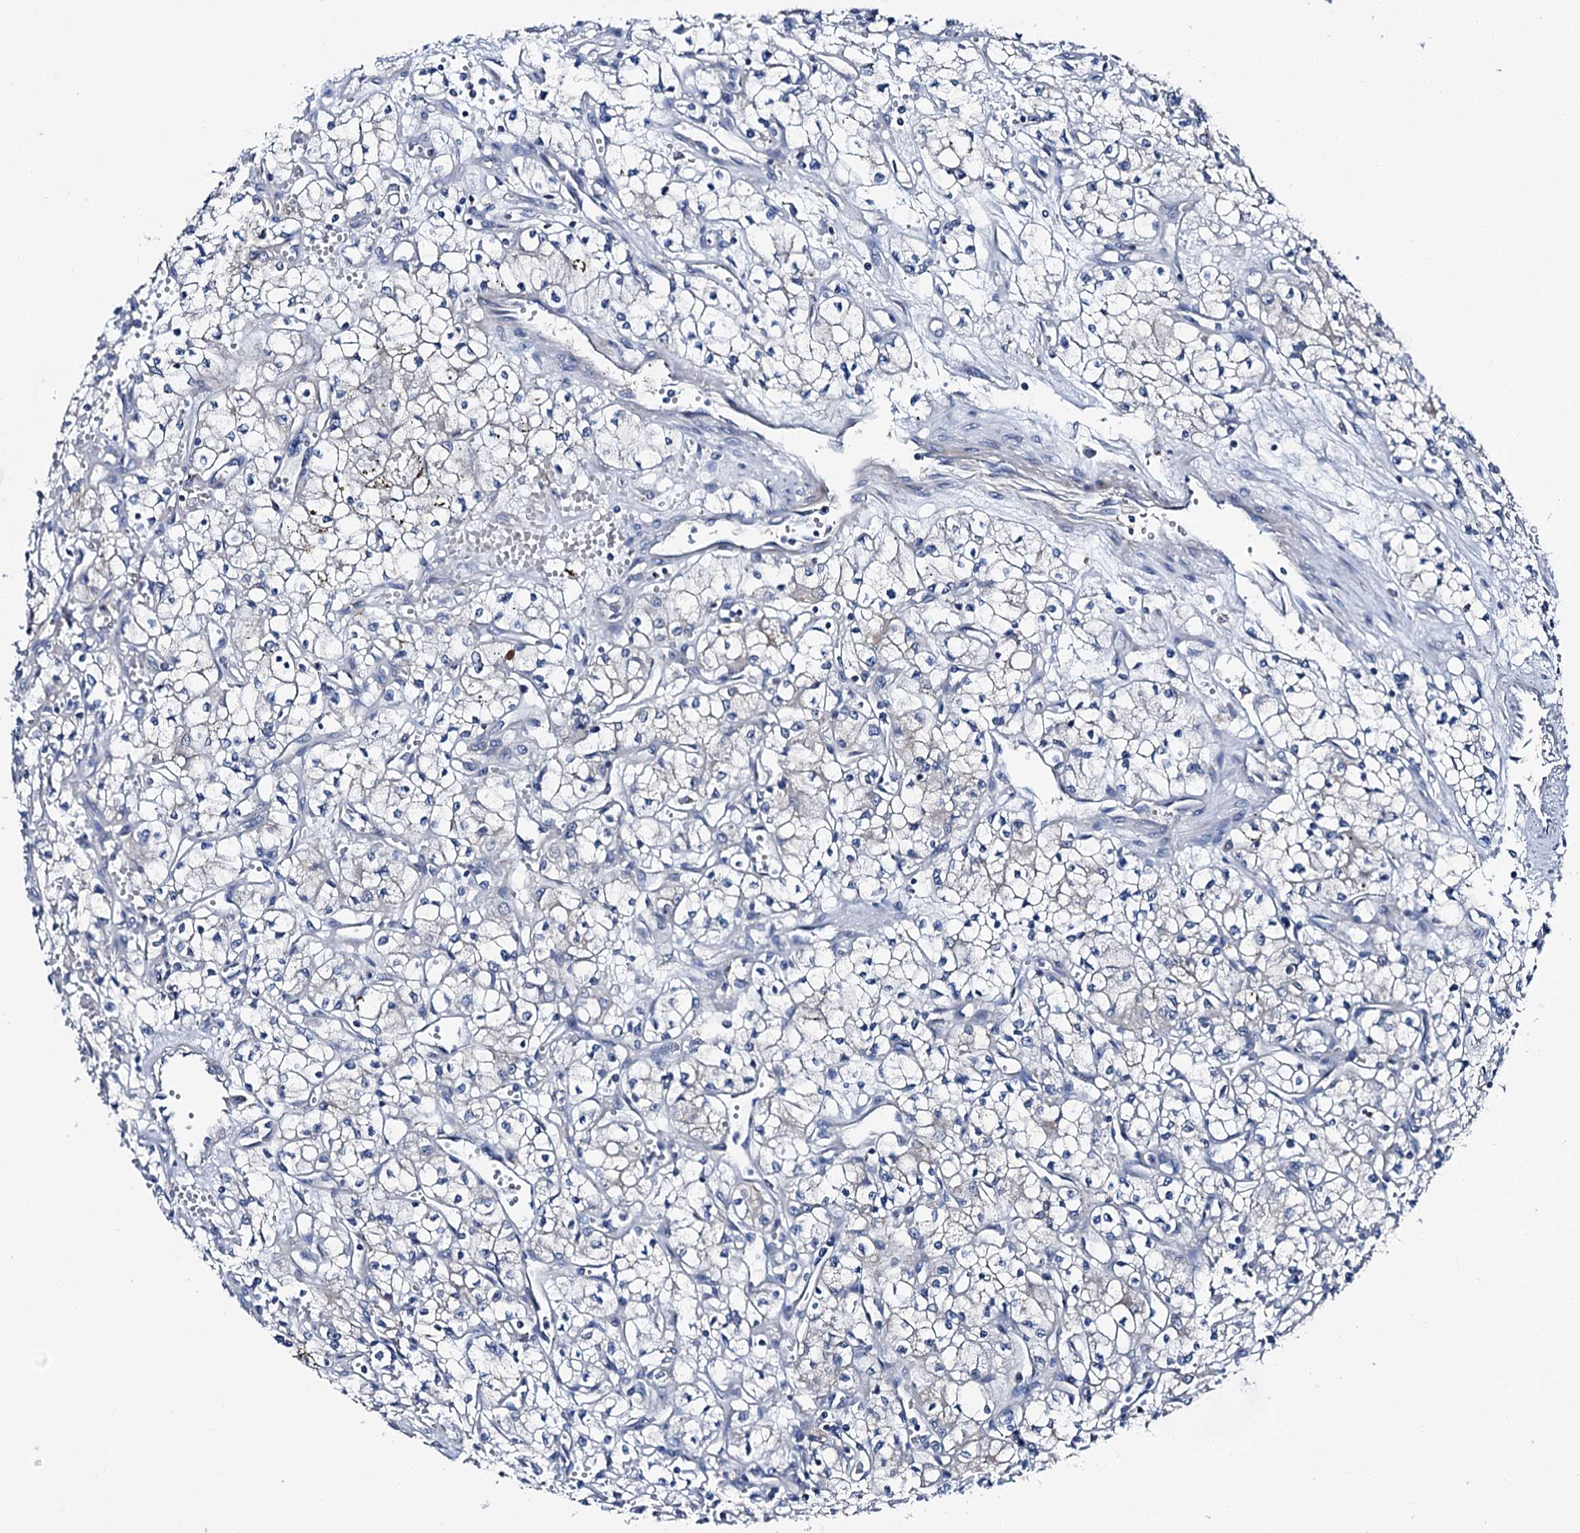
{"staining": {"intensity": "negative", "quantity": "none", "location": "none"}, "tissue": "renal cancer", "cell_type": "Tumor cells", "image_type": "cancer", "snomed": [{"axis": "morphology", "description": "Adenocarcinoma, NOS"}, {"axis": "topography", "description": "Kidney"}], "caption": "DAB (3,3'-diaminobenzidine) immunohistochemical staining of human renal cancer (adenocarcinoma) exhibits no significant positivity in tumor cells. (Stains: DAB (3,3'-diaminobenzidine) IHC with hematoxylin counter stain, Microscopy: brightfield microscopy at high magnification).", "gene": "SLC22A25", "patient": {"sex": "male", "age": 59}}